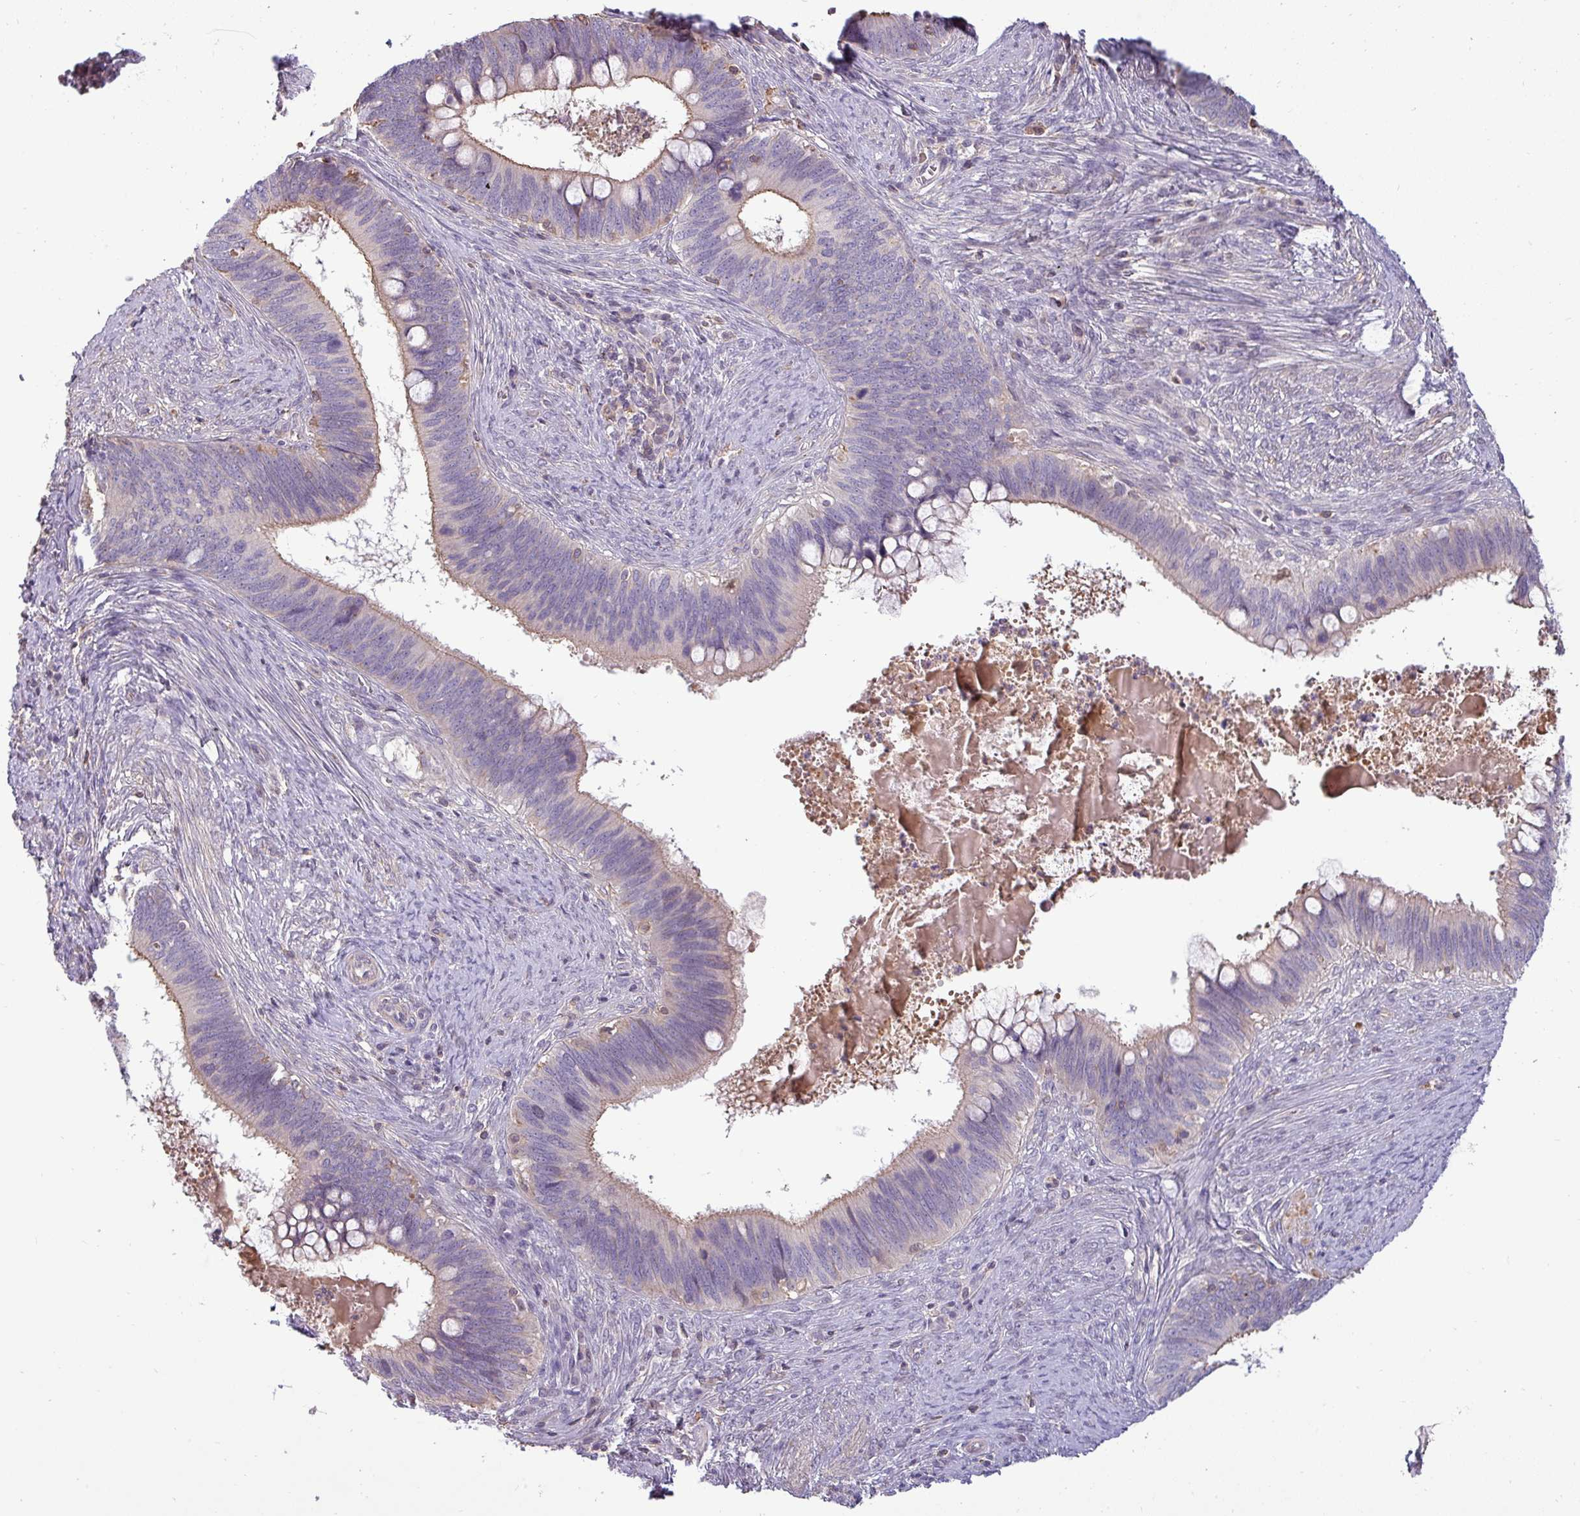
{"staining": {"intensity": "weak", "quantity": "25%-75%", "location": "cytoplasmic/membranous"}, "tissue": "cervical cancer", "cell_type": "Tumor cells", "image_type": "cancer", "snomed": [{"axis": "morphology", "description": "Adenocarcinoma, NOS"}, {"axis": "topography", "description": "Cervix"}], "caption": "IHC of cervical cancer (adenocarcinoma) exhibits low levels of weak cytoplasmic/membranous staining in about 25%-75% of tumor cells. (DAB IHC, brown staining for protein, blue staining for nuclei).", "gene": "ZNF835", "patient": {"sex": "female", "age": 42}}